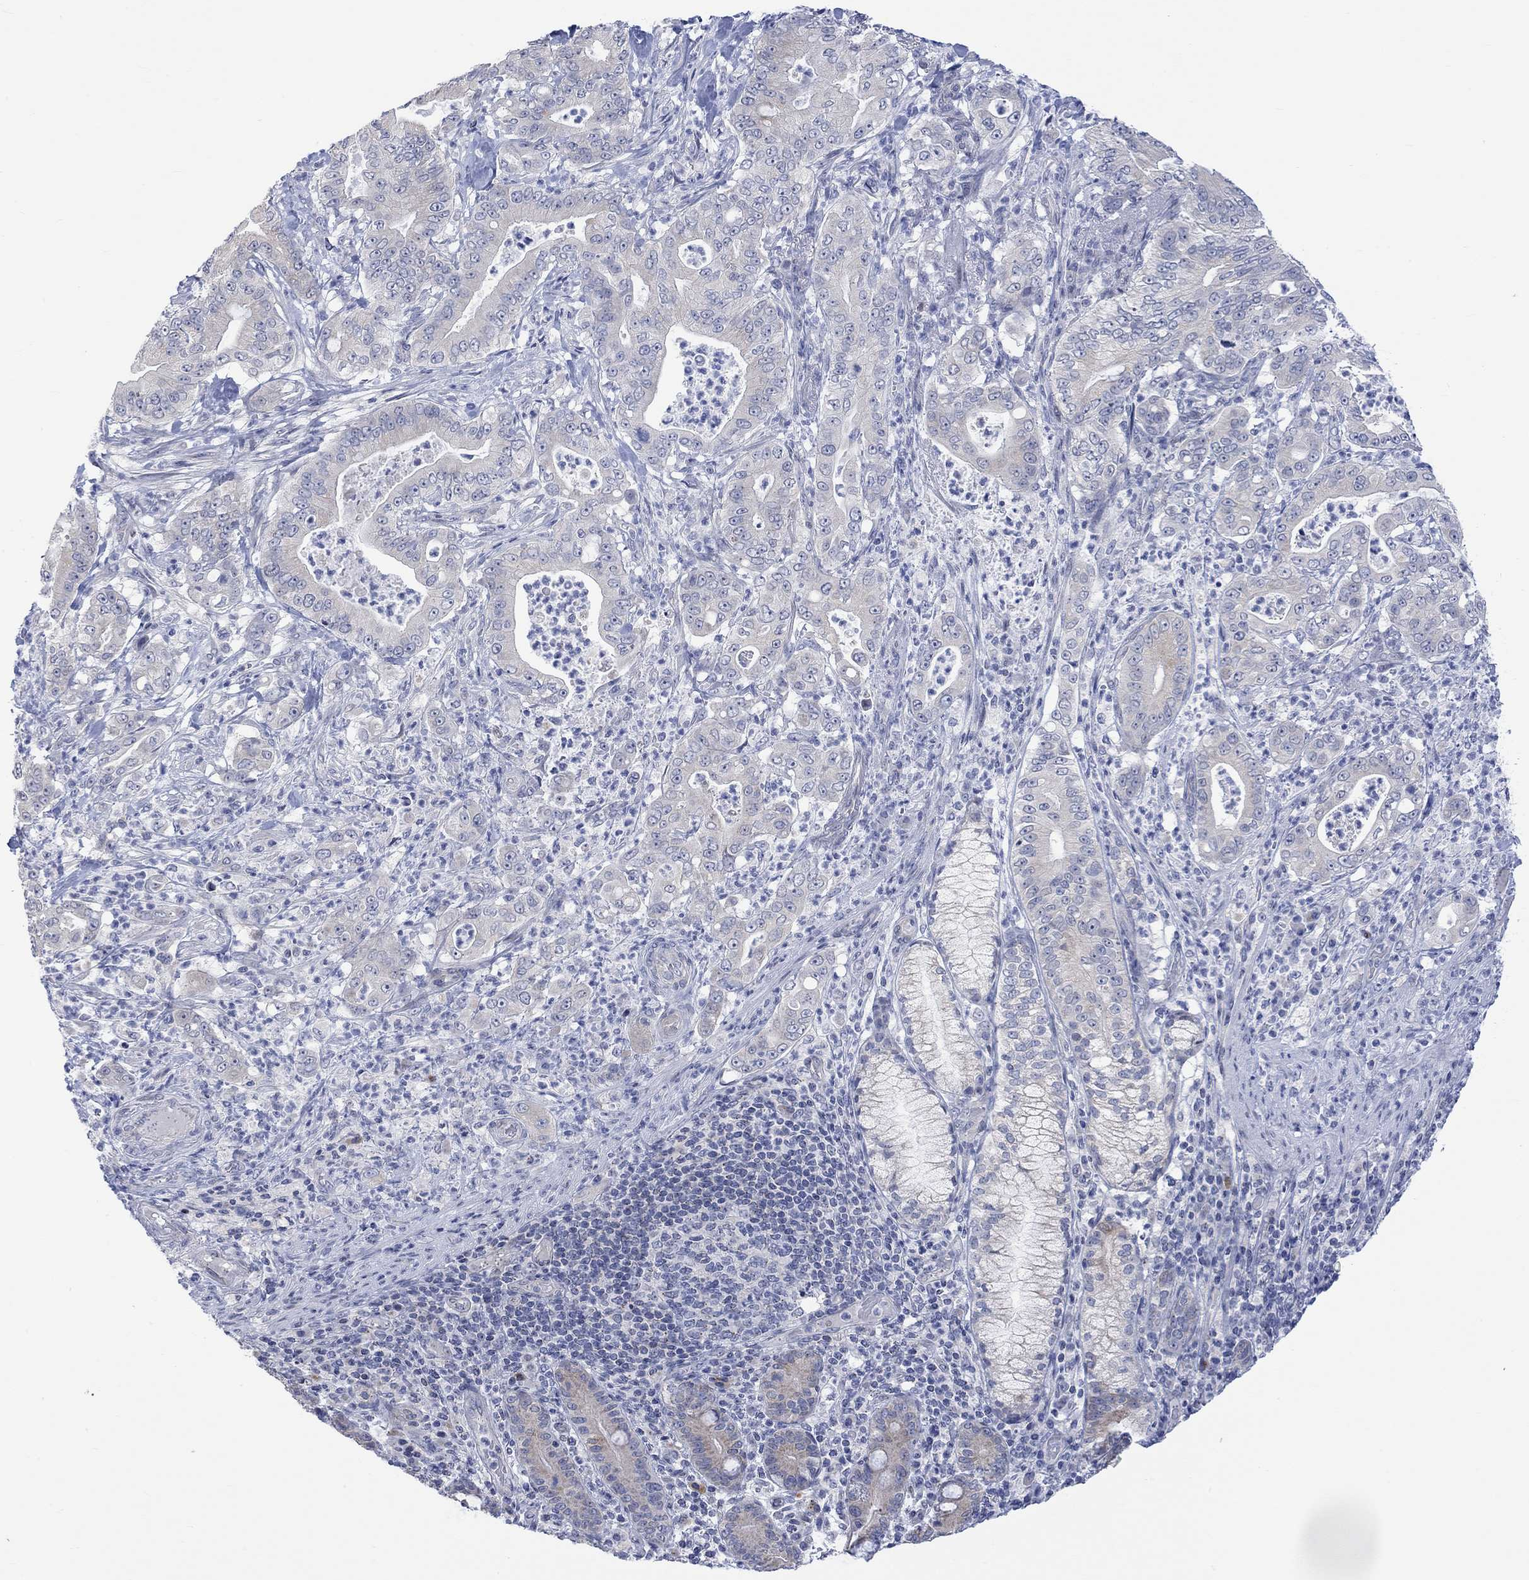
{"staining": {"intensity": "negative", "quantity": "none", "location": "none"}, "tissue": "pancreatic cancer", "cell_type": "Tumor cells", "image_type": "cancer", "snomed": [{"axis": "morphology", "description": "Adenocarcinoma, NOS"}, {"axis": "topography", "description": "Pancreas"}], "caption": "The immunohistochemistry micrograph has no significant expression in tumor cells of pancreatic adenocarcinoma tissue.", "gene": "DCX", "patient": {"sex": "male", "age": 71}}